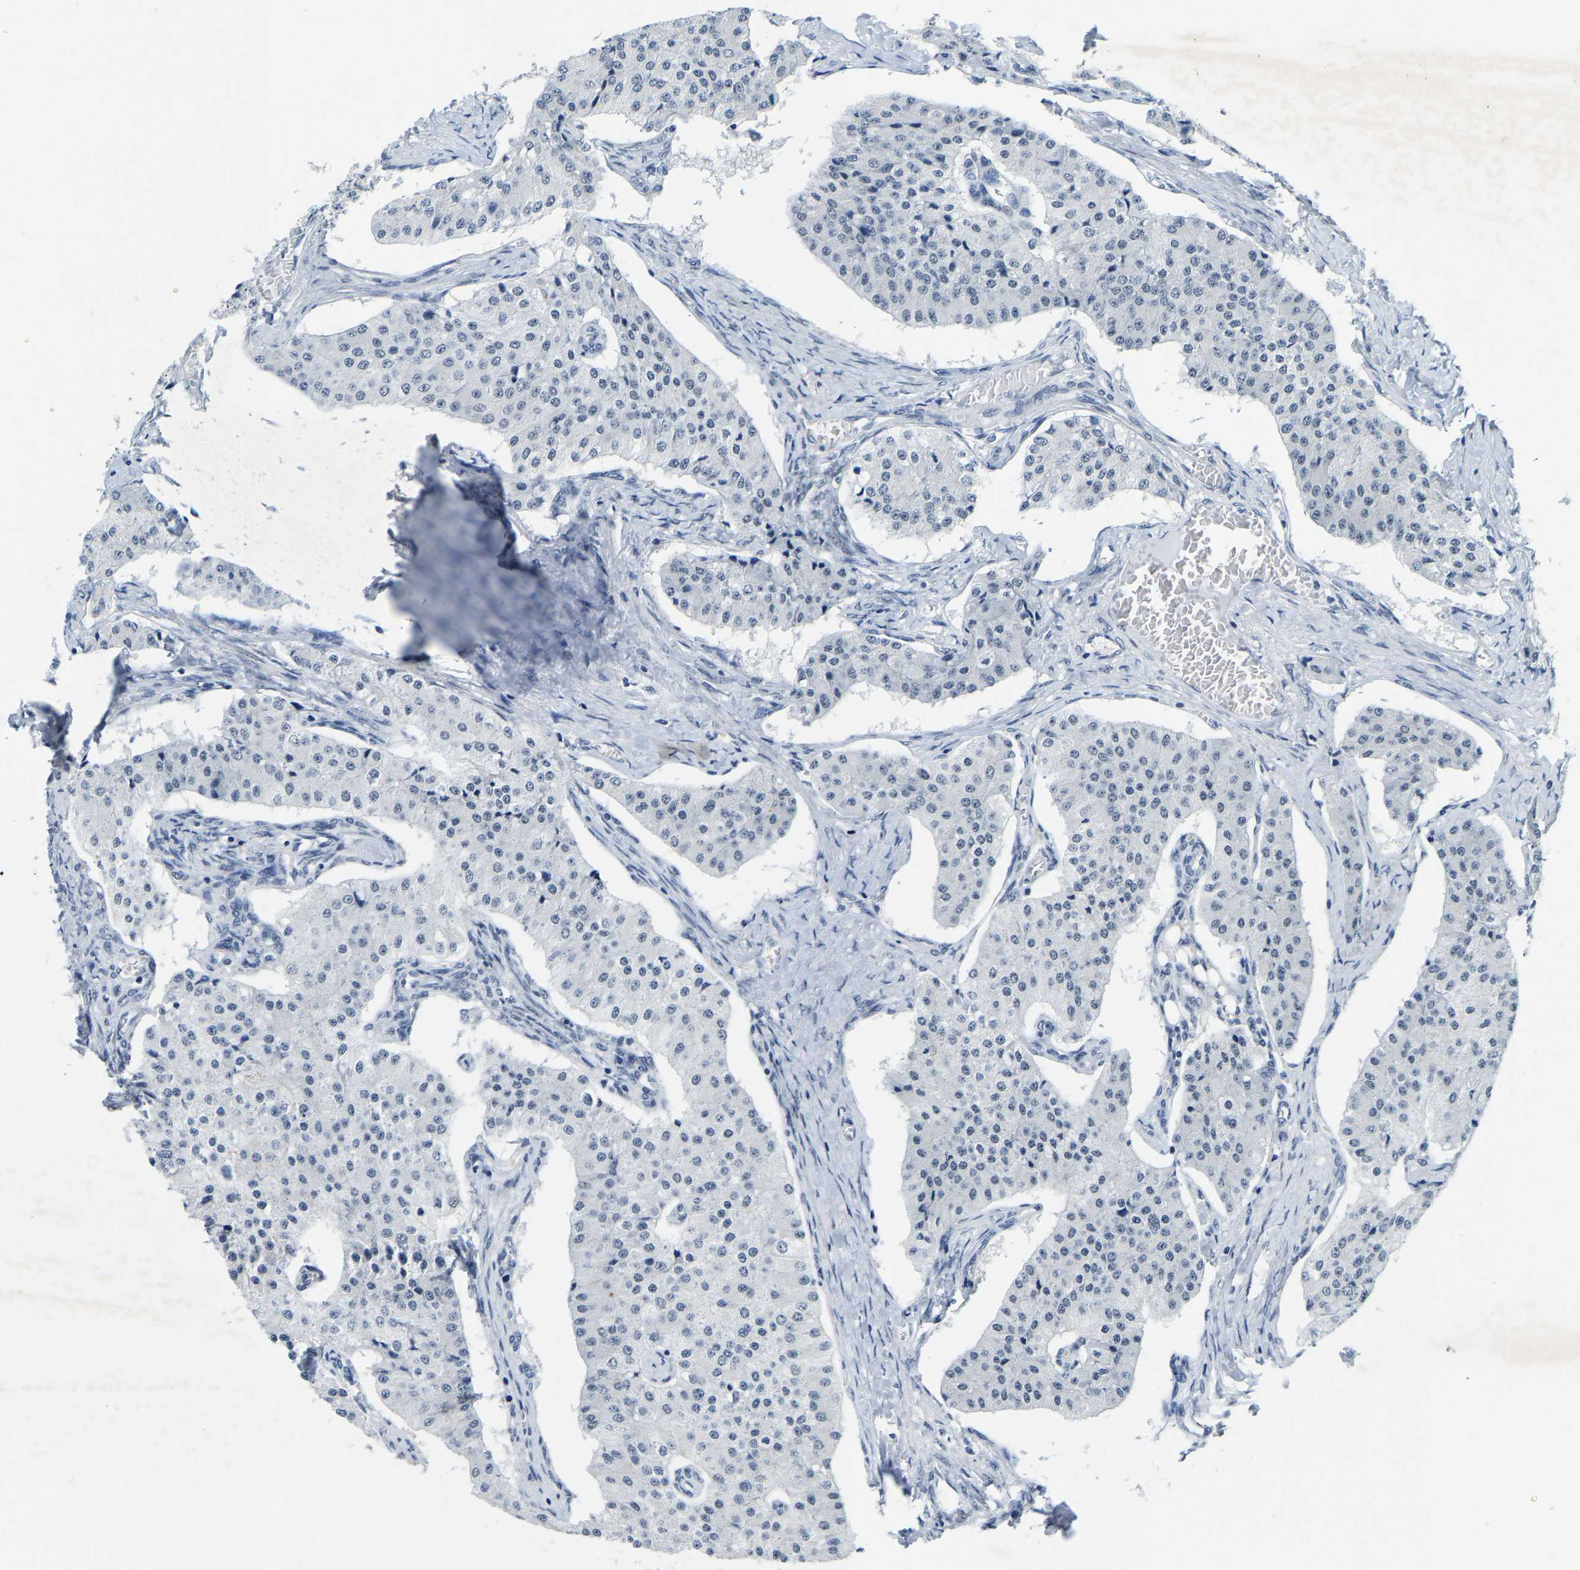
{"staining": {"intensity": "negative", "quantity": "none", "location": "none"}, "tissue": "carcinoid", "cell_type": "Tumor cells", "image_type": "cancer", "snomed": [{"axis": "morphology", "description": "Carcinoid, malignant, NOS"}, {"axis": "topography", "description": "Colon"}], "caption": "DAB immunohistochemical staining of human carcinoid reveals no significant expression in tumor cells. The staining was performed using DAB to visualize the protein expression in brown, while the nuclei were stained in blue with hematoxylin (Magnification: 20x).", "gene": "SETD1B", "patient": {"sex": "female", "age": 52}}